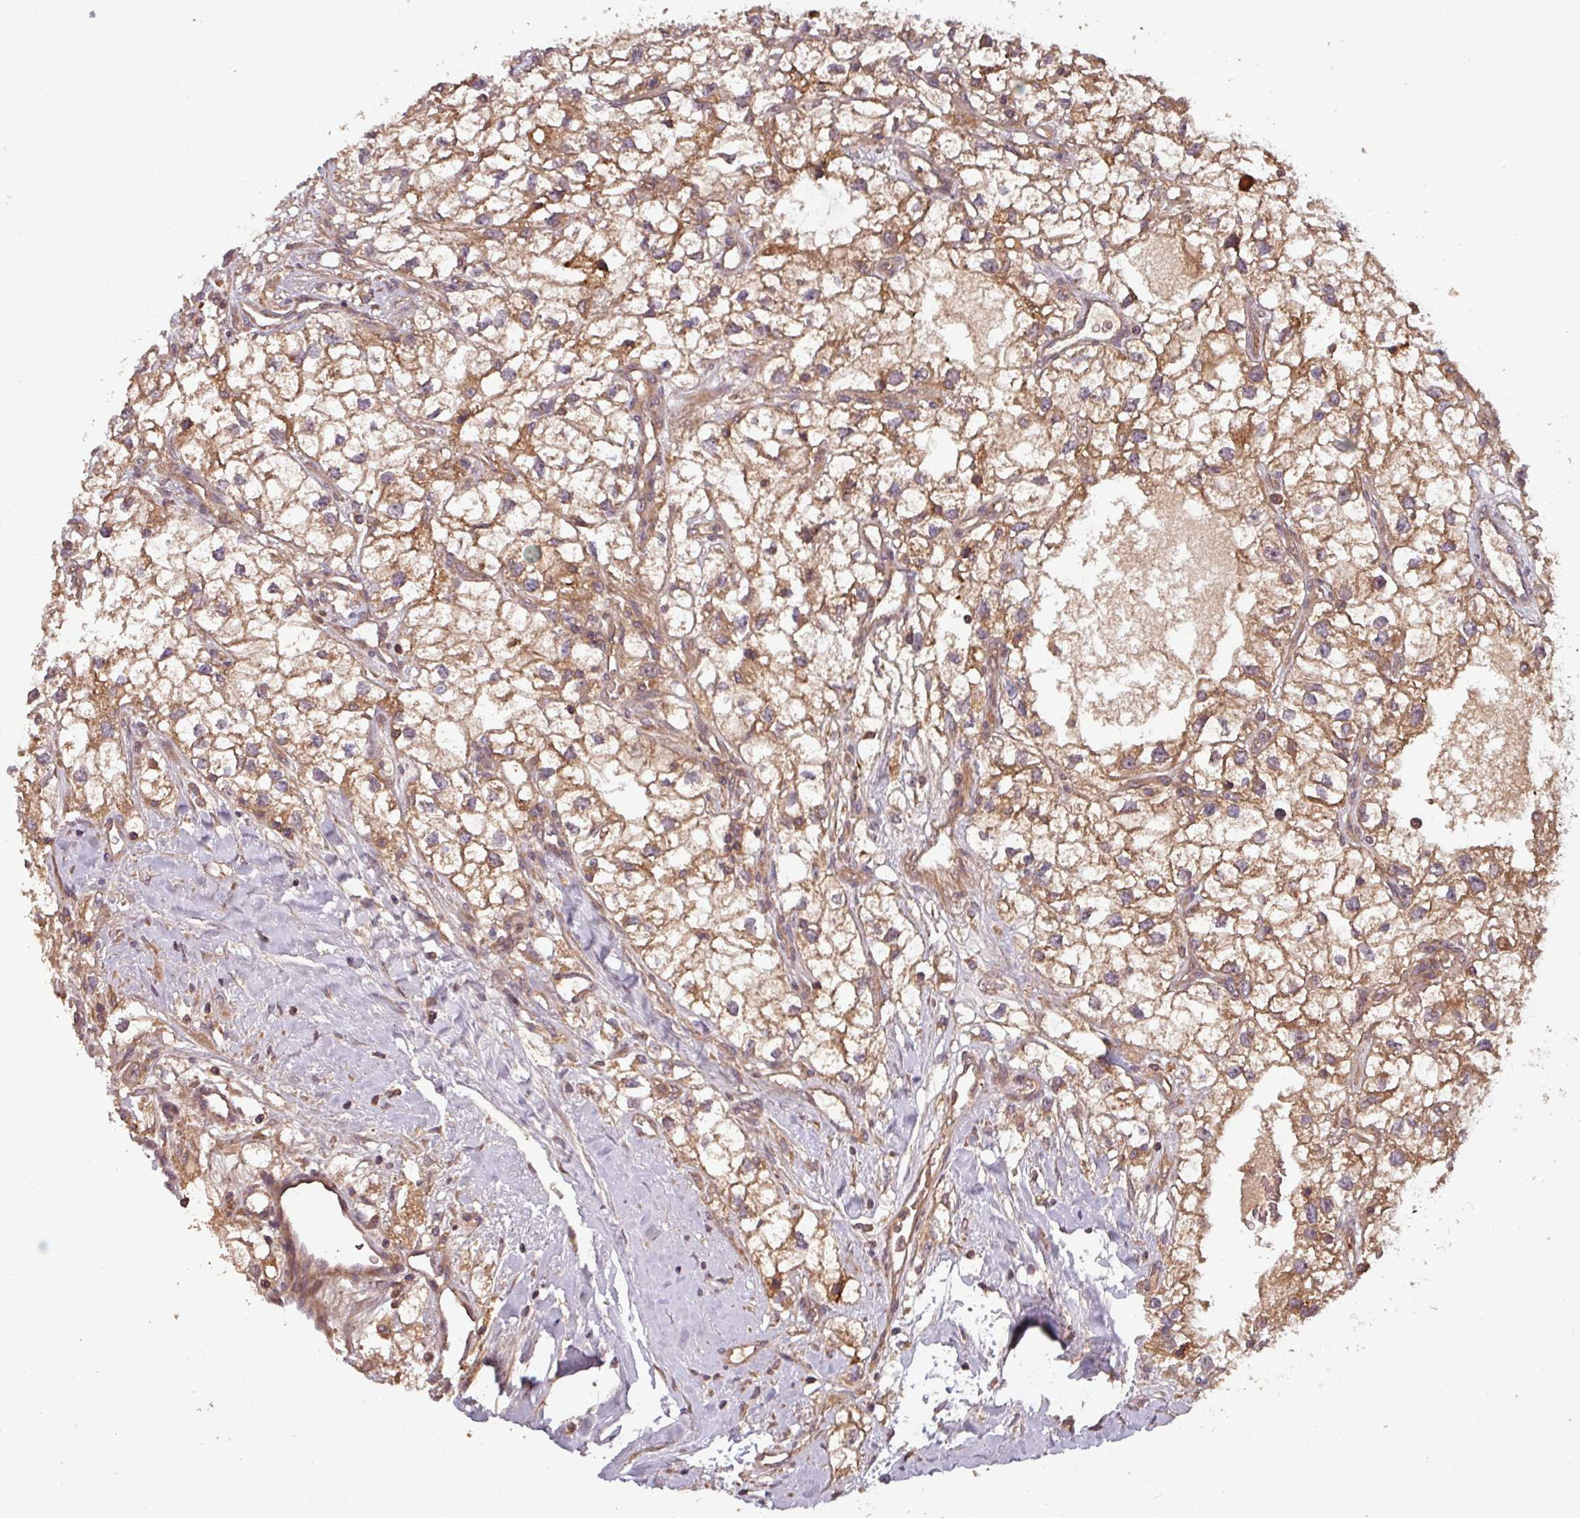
{"staining": {"intensity": "moderate", "quantity": ">75%", "location": "cytoplasmic/membranous"}, "tissue": "renal cancer", "cell_type": "Tumor cells", "image_type": "cancer", "snomed": [{"axis": "morphology", "description": "Adenocarcinoma, NOS"}, {"axis": "topography", "description": "Kidney"}], "caption": "The photomicrograph reveals immunohistochemical staining of renal cancer (adenocarcinoma). There is moderate cytoplasmic/membranous positivity is seen in about >75% of tumor cells. (Brightfield microscopy of DAB IHC at high magnification).", "gene": "GSKIP", "patient": {"sex": "male", "age": 59}}